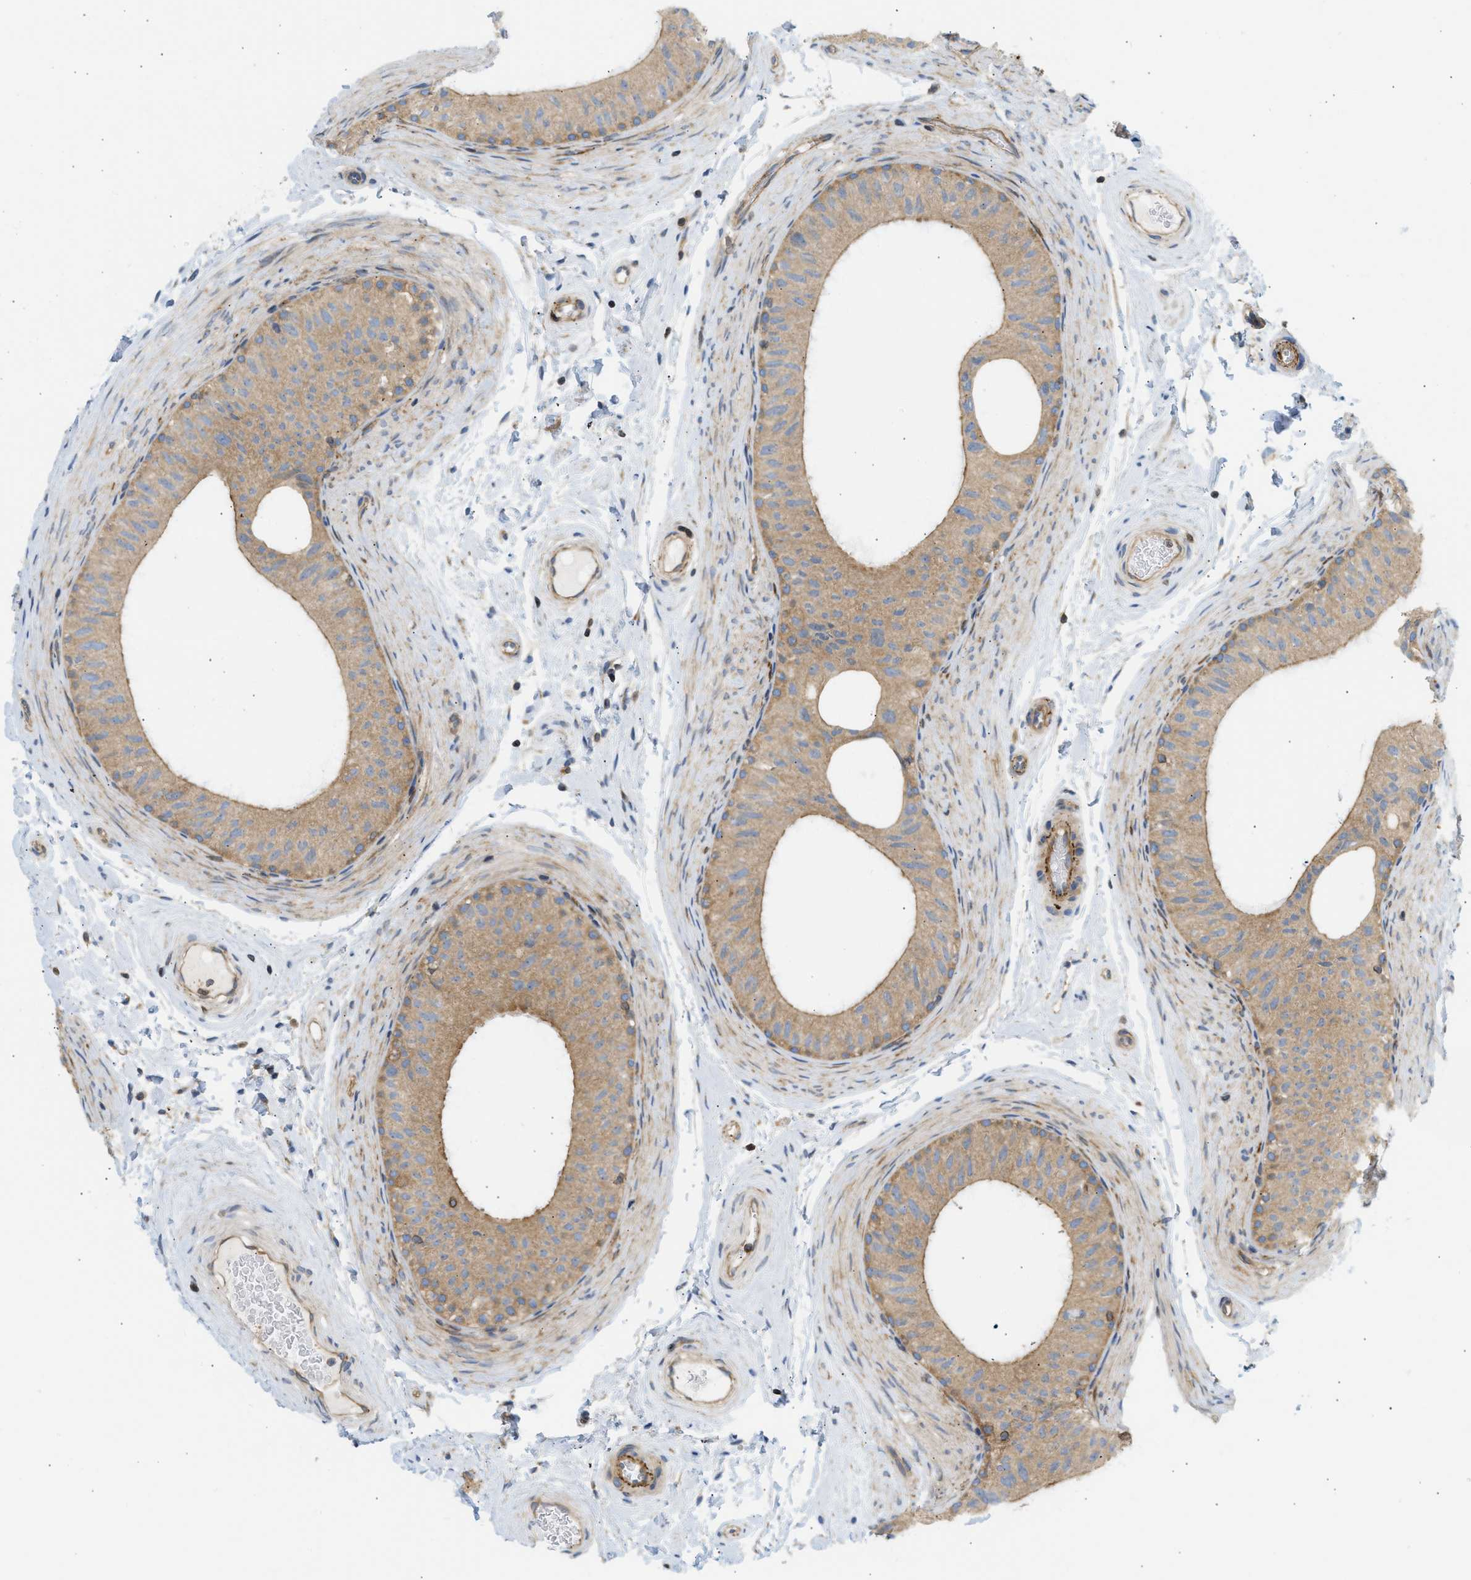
{"staining": {"intensity": "moderate", "quantity": ">75%", "location": "cytoplasmic/membranous"}, "tissue": "epididymis", "cell_type": "Glandular cells", "image_type": "normal", "snomed": [{"axis": "morphology", "description": "Normal tissue, NOS"}, {"axis": "topography", "description": "Epididymis"}], "caption": "IHC of benign human epididymis displays medium levels of moderate cytoplasmic/membranous staining in approximately >75% of glandular cells.", "gene": "STRN", "patient": {"sex": "male", "age": 34}}